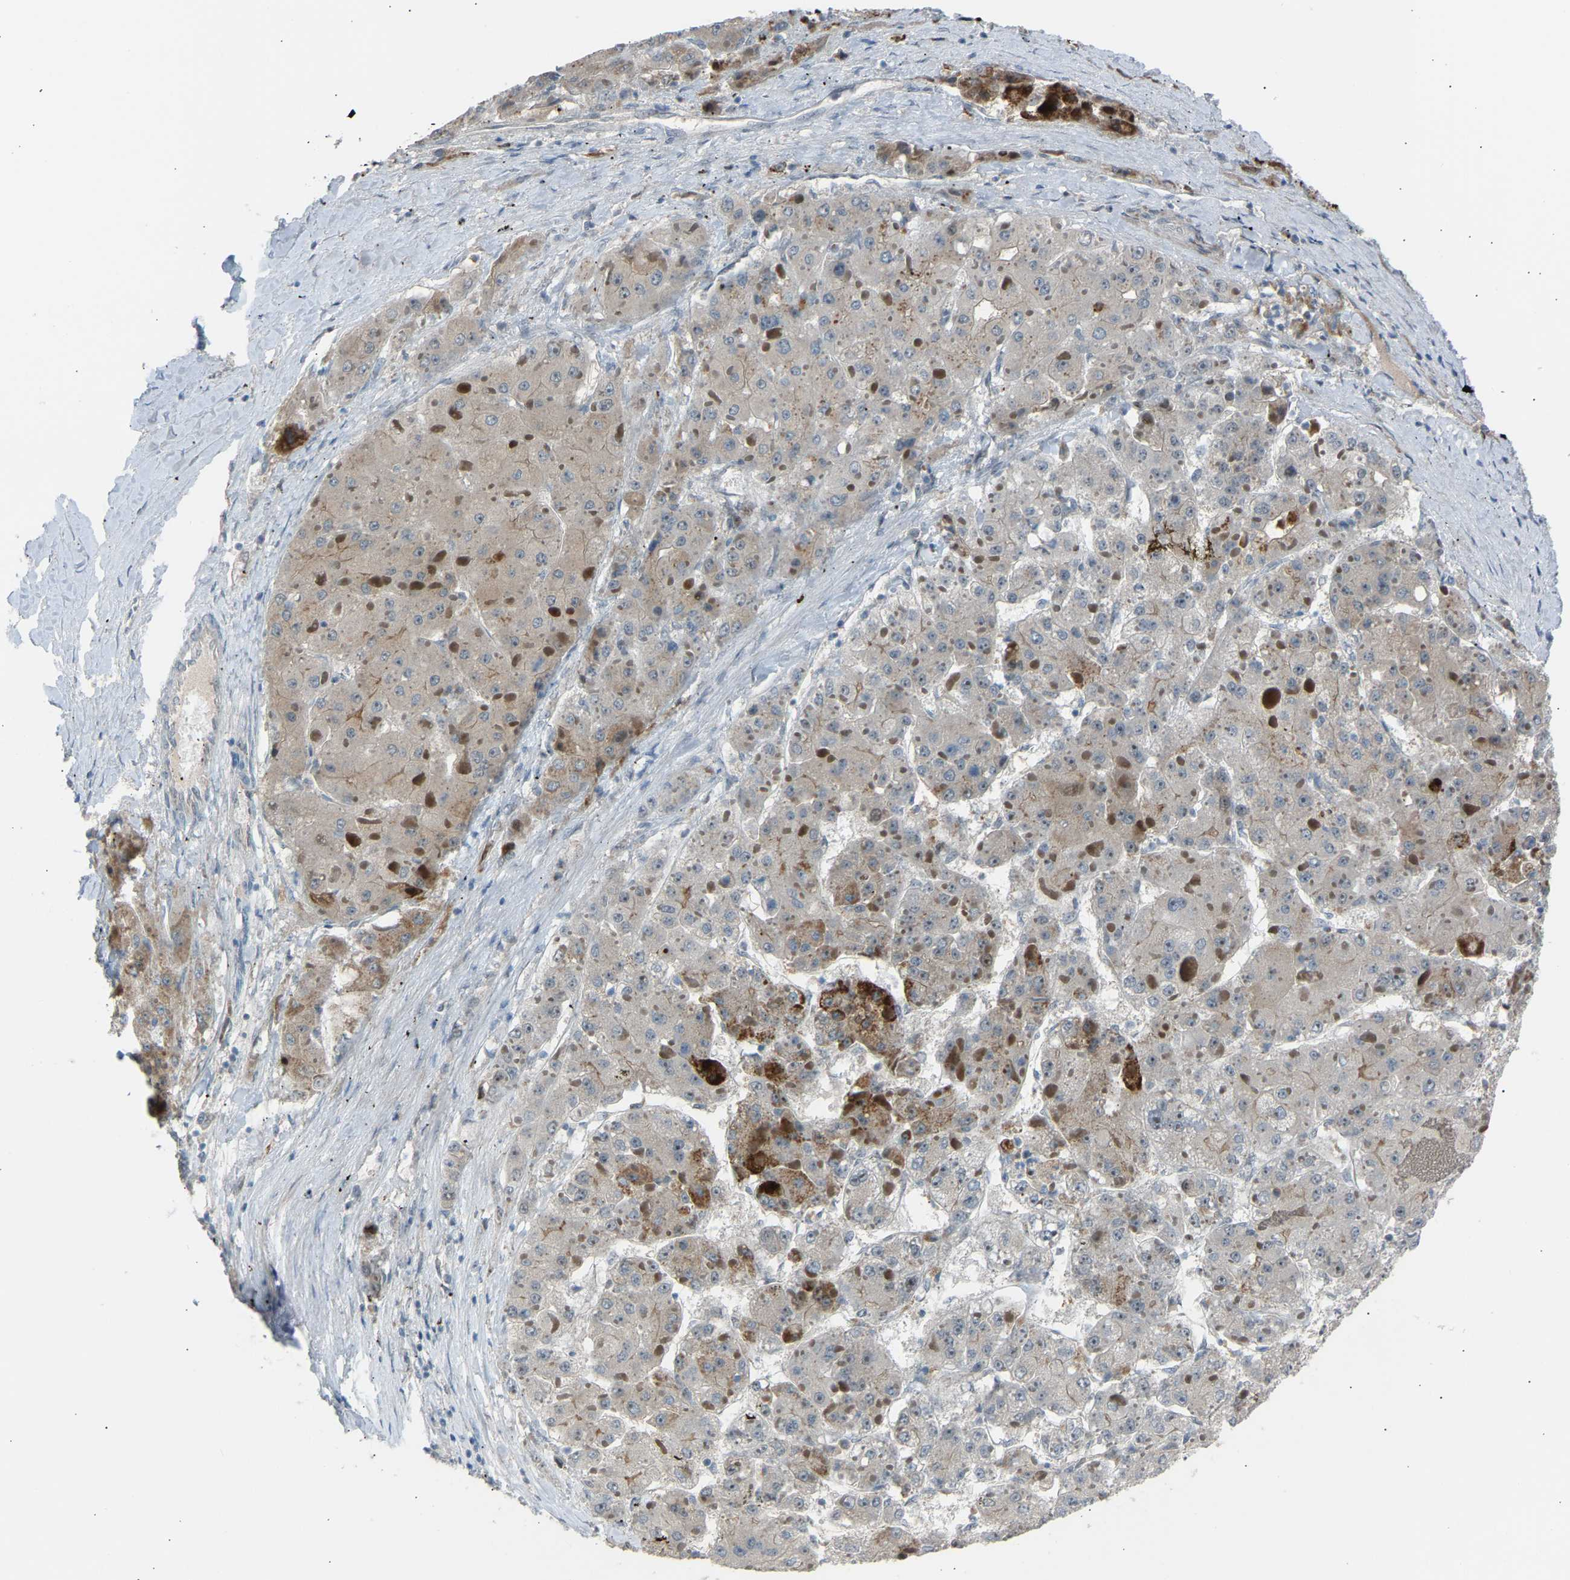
{"staining": {"intensity": "weak", "quantity": "25%-75%", "location": "cytoplasmic/membranous"}, "tissue": "liver cancer", "cell_type": "Tumor cells", "image_type": "cancer", "snomed": [{"axis": "morphology", "description": "Carcinoma, Hepatocellular, NOS"}, {"axis": "topography", "description": "Liver"}], "caption": "Liver hepatocellular carcinoma stained for a protein shows weak cytoplasmic/membranous positivity in tumor cells. (DAB (3,3'-diaminobenzidine) IHC, brown staining for protein, blue staining for nuclei).", "gene": "VPS41", "patient": {"sex": "female", "age": 73}}